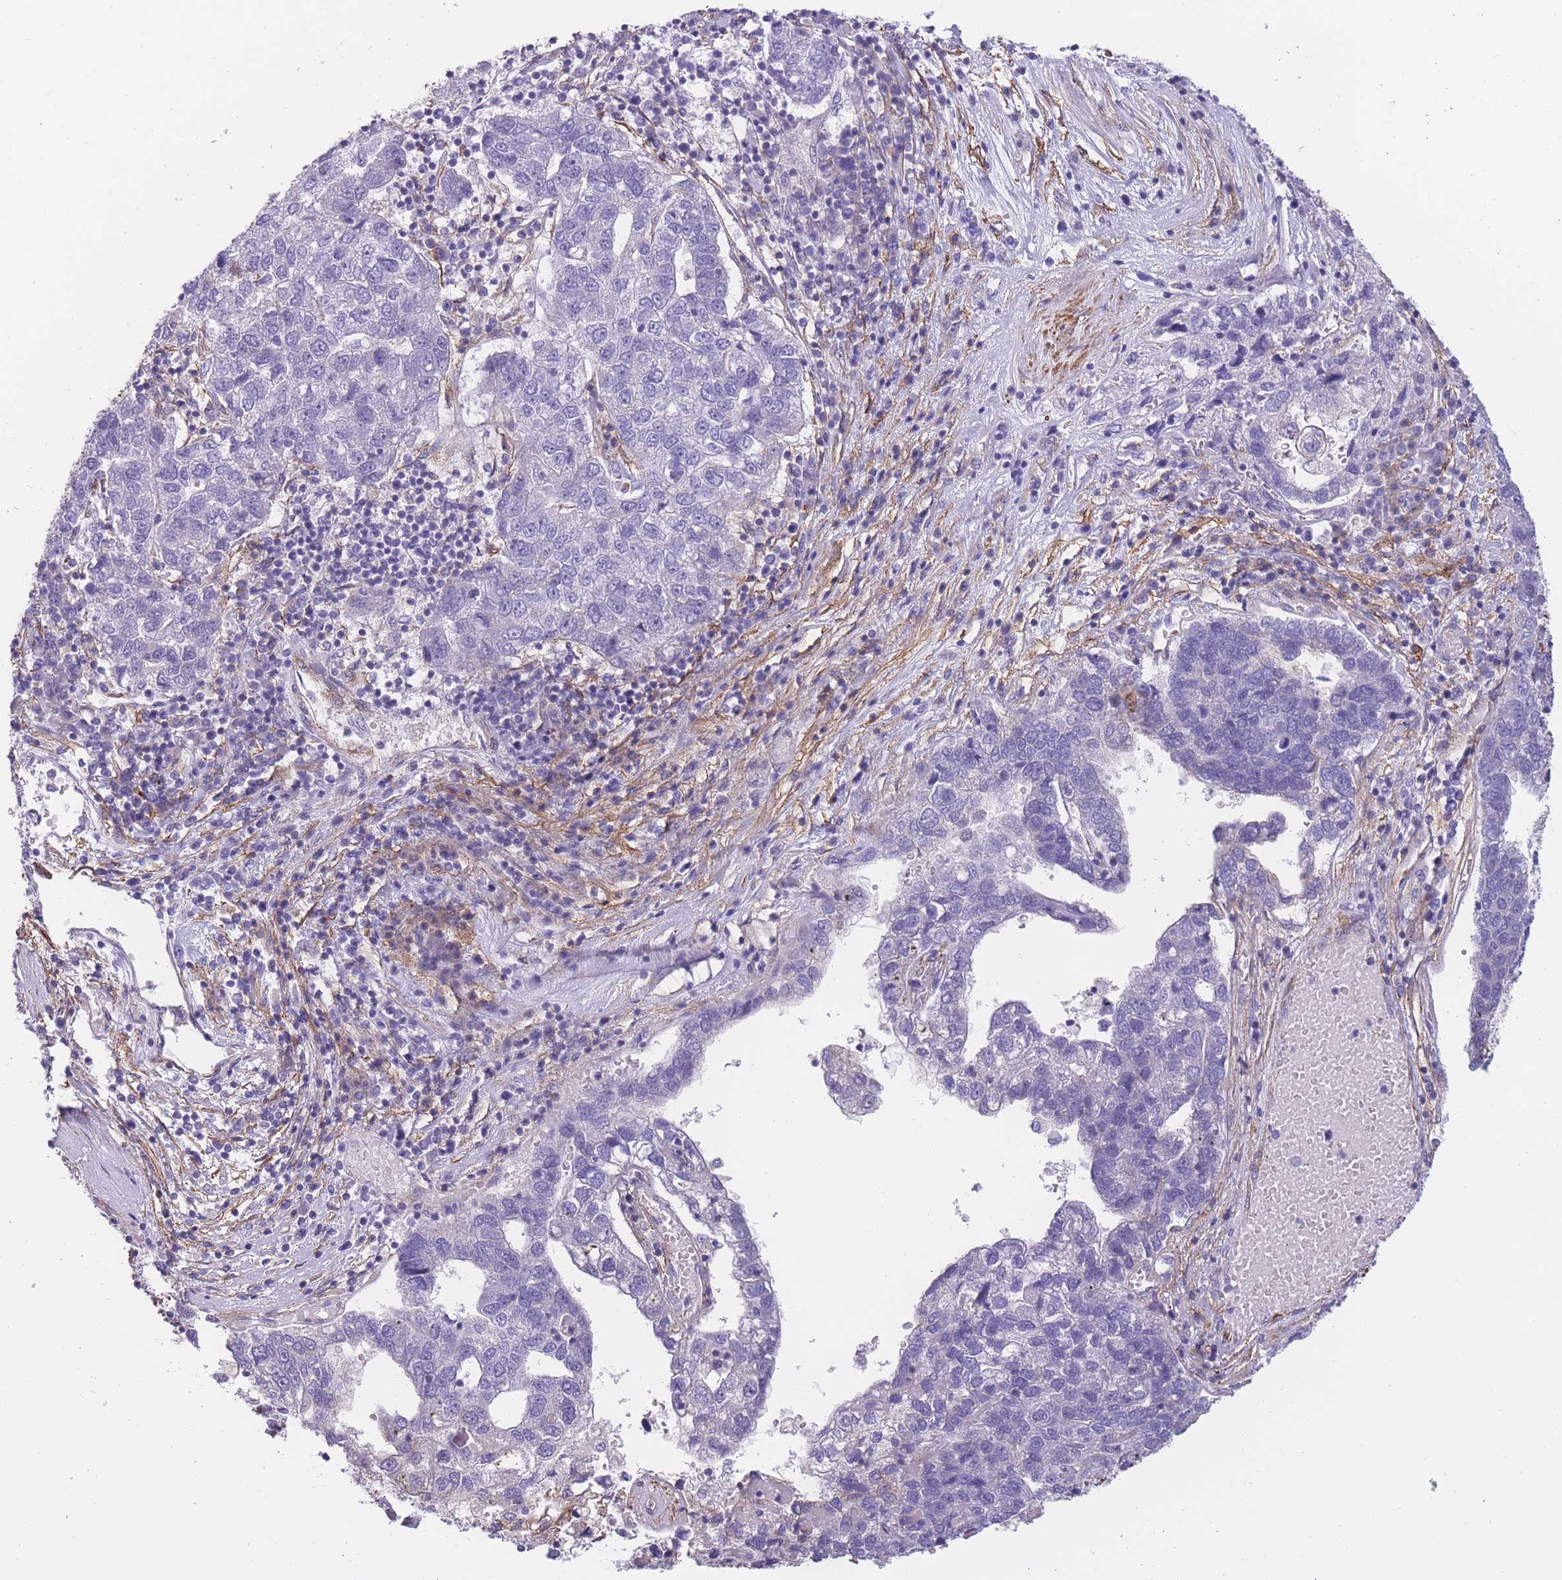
{"staining": {"intensity": "negative", "quantity": "none", "location": "none"}, "tissue": "pancreatic cancer", "cell_type": "Tumor cells", "image_type": "cancer", "snomed": [{"axis": "morphology", "description": "Adenocarcinoma, NOS"}, {"axis": "topography", "description": "Pancreas"}], "caption": "The micrograph demonstrates no significant expression in tumor cells of adenocarcinoma (pancreatic). (Immunohistochemistry (ihc), brightfield microscopy, high magnification).", "gene": "FAM124A", "patient": {"sex": "female", "age": 61}}